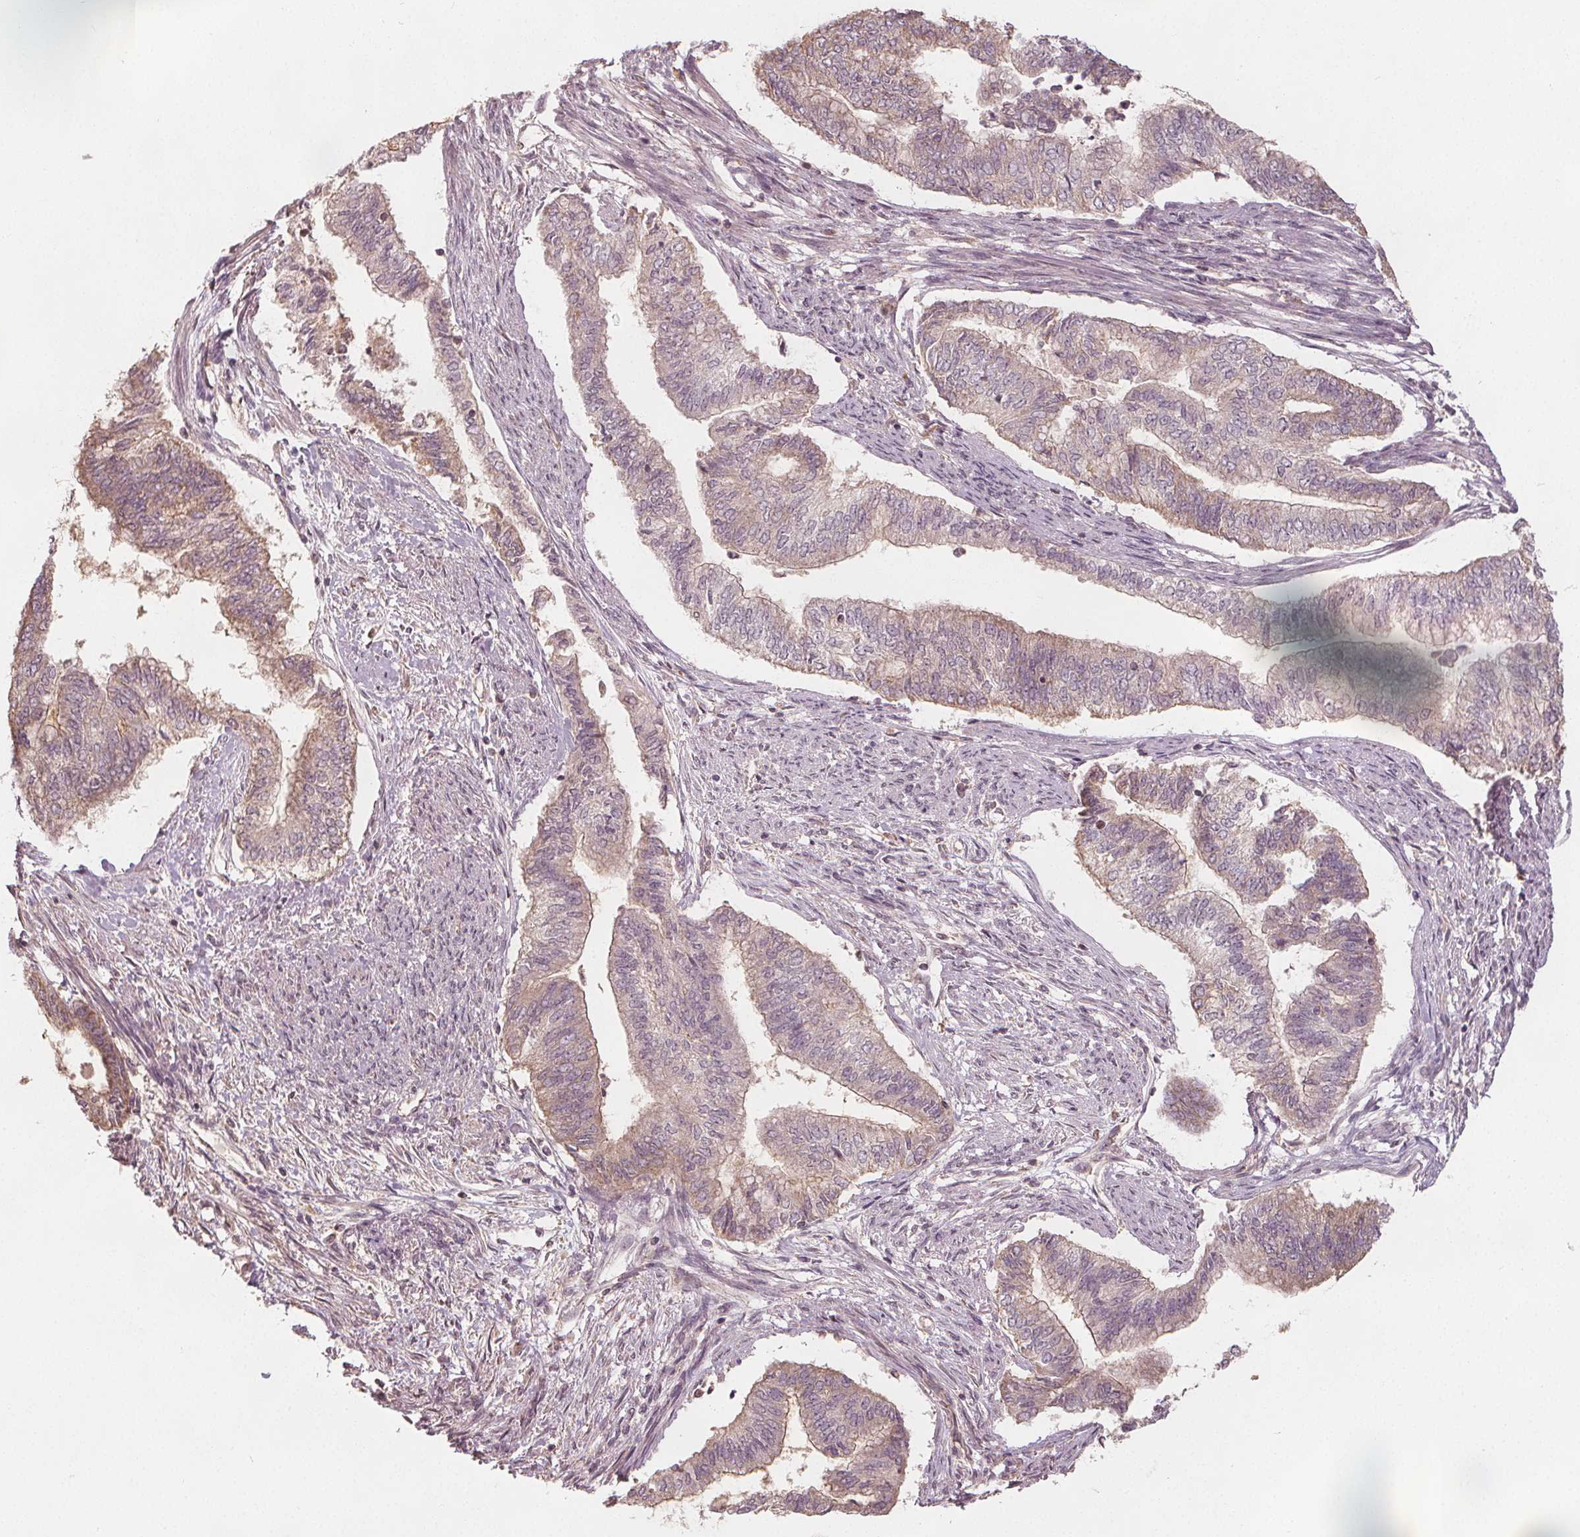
{"staining": {"intensity": "weak", "quantity": "25%-75%", "location": "cytoplasmic/membranous"}, "tissue": "endometrial cancer", "cell_type": "Tumor cells", "image_type": "cancer", "snomed": [{"axis": "morphology", "description": "Adenocarcinoma, NOS"}, {"axis": "topography", "description": "Endometrium"}], "caption": "Immunohistochemical staining of adenocarcinoma (endometrial) reveals low levels of weak cytoplasmic/membranous positivity in about 25%-75% of tumor cells.", "gene": "GNB2", "patient": {"sex": "female", "age": 65}}